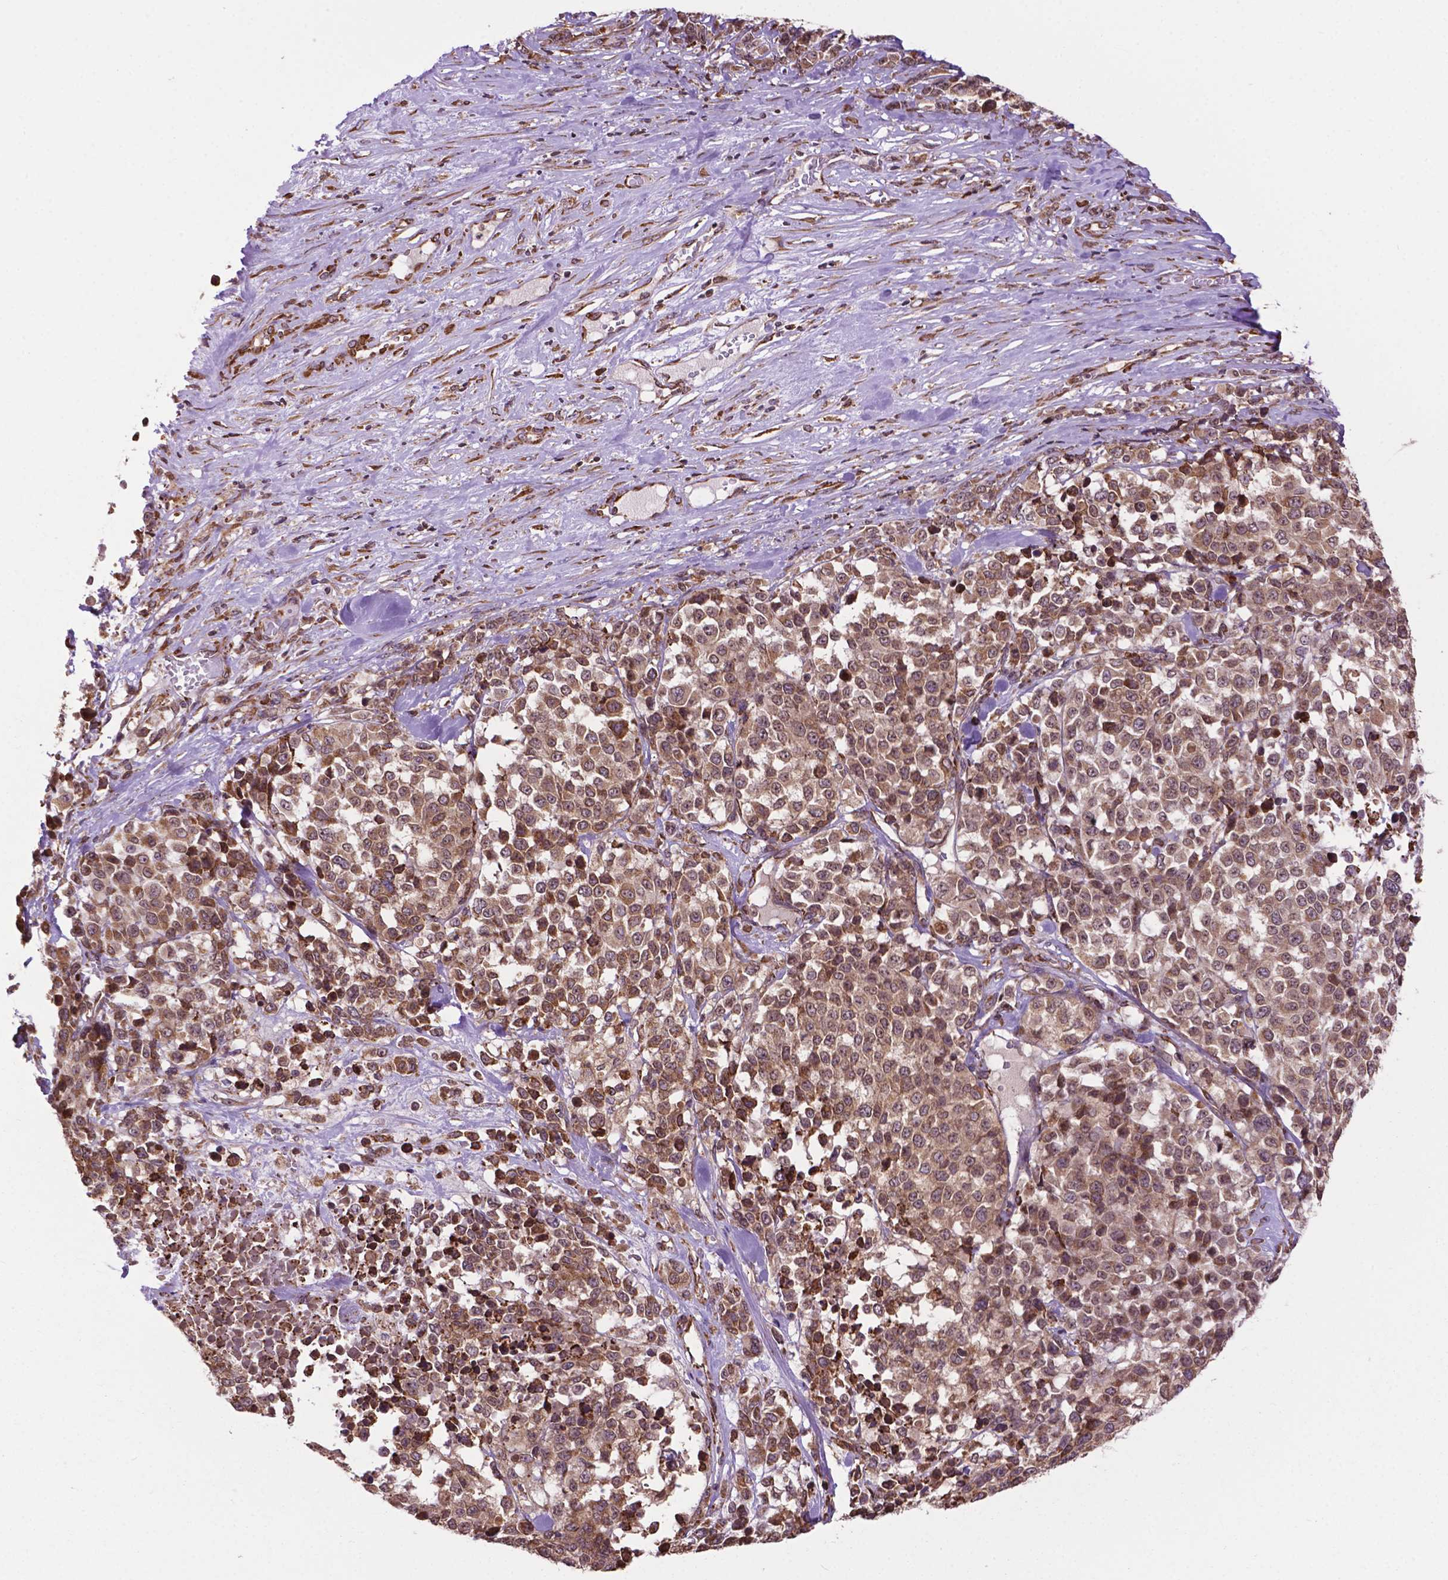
{"staining": {"intensity": "moderate", "quantity": ">75%", "location": "cytoplasmic/membranous,nuclear"}, "tissue": "melanoma", "cell_type": "Tumor cells", "image_type": "cancer", "snomed": [{"axis": "morphology", "description": "Malignant melanoma, Metastatic site"}, {"axis": "topography", "description": "Skin"}], "caption": "Immunohistochemical staining of human malignant melanoma (metastatic site) reveals medium levels of moderate cytoplasmic/membranous and nuclear expression in approximately >75% of tumor cells.", "gene": "GANAB", "patient": {"sex": "male", "age": 84}}